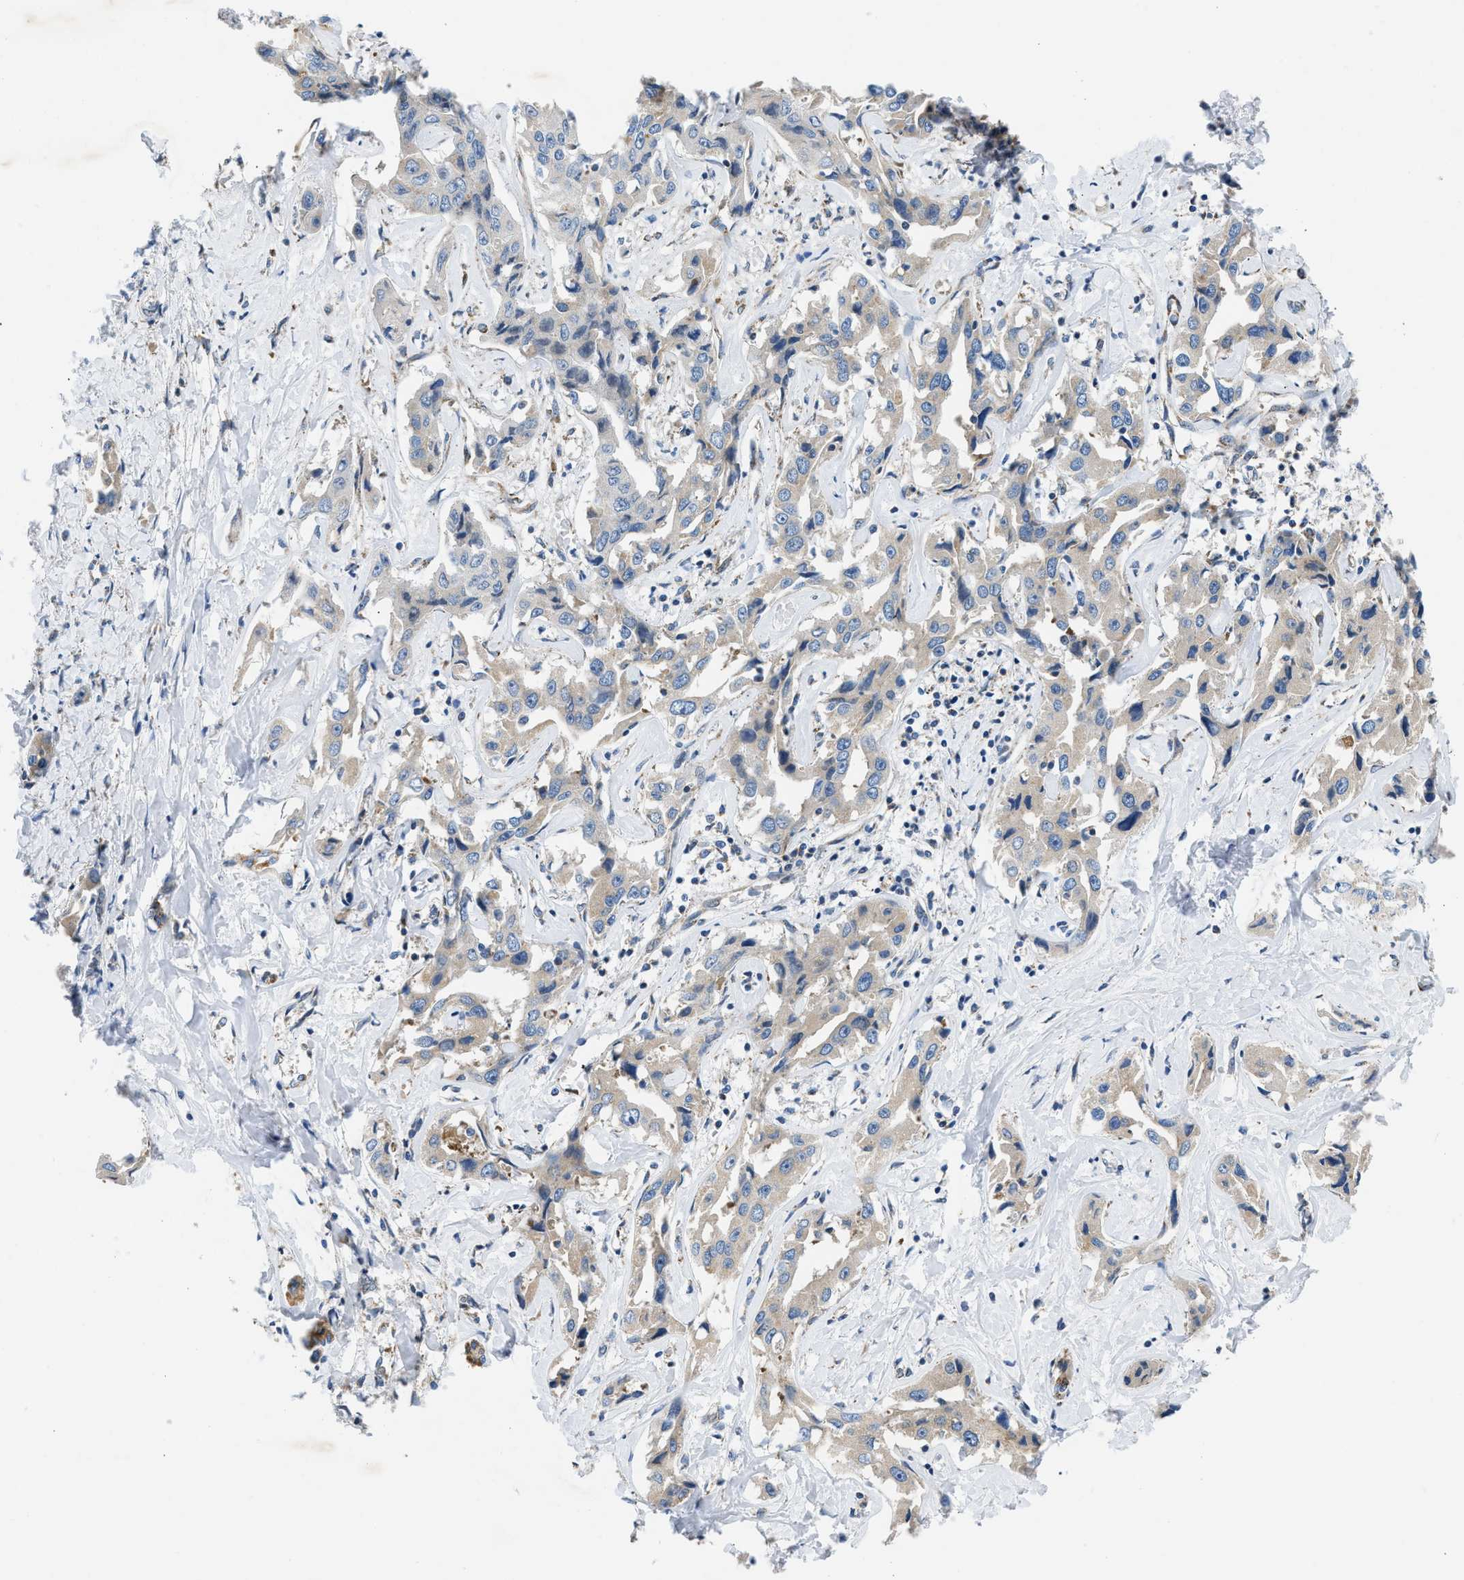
{"staining": {"intensity": "weak", "quantity": "25%-75%", "location": "cytoplasmic/membranous"}, "tissue": "liver cancer", "cell_type": "Tumor cells", "image_type": "cancer", "snomed": [{"axis": "morphology", "description": "Cholangiocarcinoma"}, {"axis": "topography", "description": "Liver"}], "caption": "Cholangiocarcinoma (liver) stained for a protein displays weak cytoplasmic/membranous positivity in tumor cells.", "gene": "CAMKK2", "patient": {"sex": "male", "age": 59}}